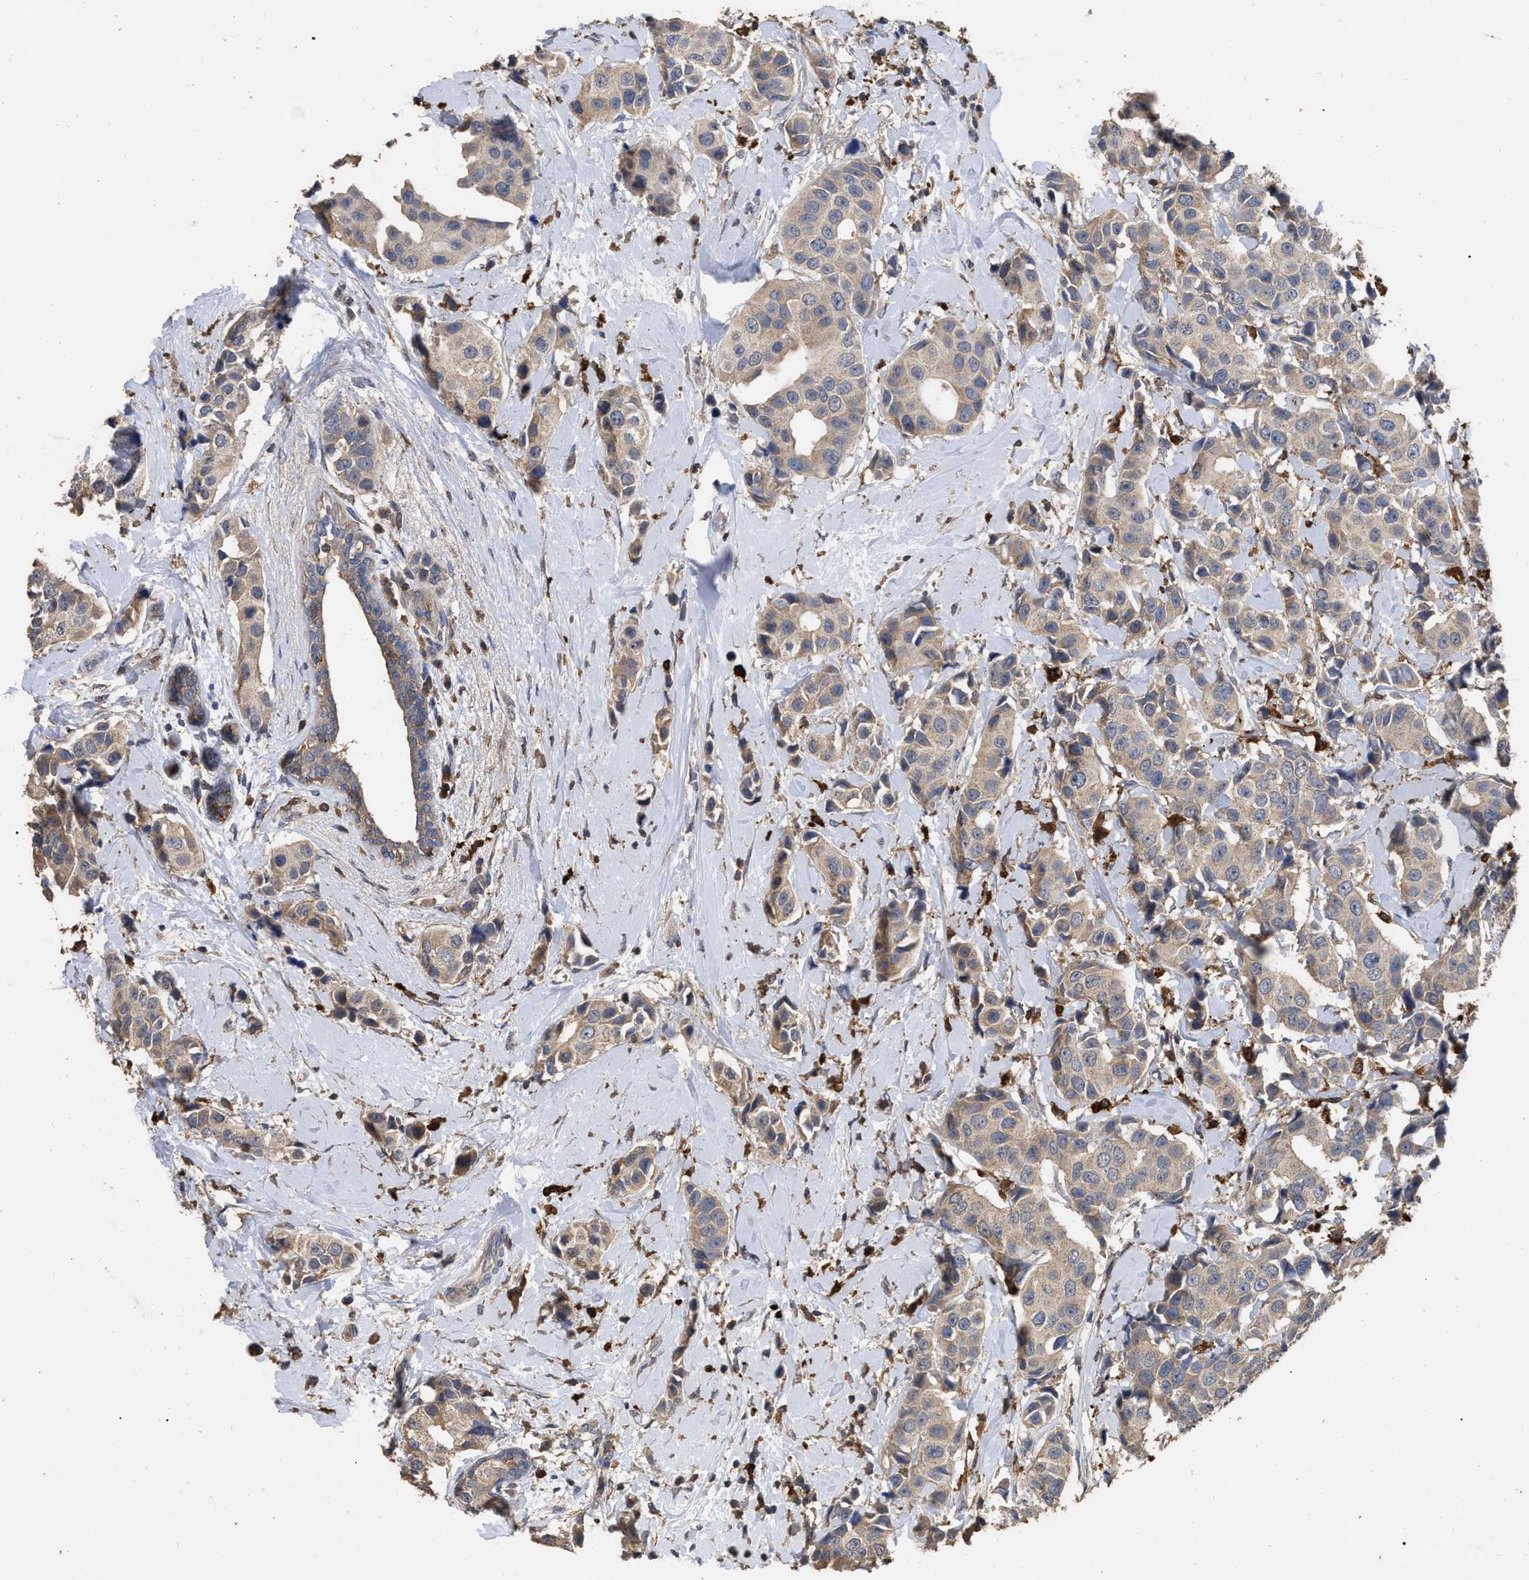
{"staining": {"intensity": "moderate", "quantity": ">75%", "location": "cytoplasmic/membranous"}, "tissue": "breast cancer", "cell_type": "Tumor cells", "image_type": "cancer", "snomed": [{"axis": "morphology", "description": "Normal tissue, NOS"}, {"axis": "morphology", "description": "Duct carcinoma"}, {"axis": "topography", "description": "Breast"}], "caption": "Human breast cancer (infiltrating ductal carcinoma) stained with a protein marker reveals moderate staining in tumor cells.", "gene": "GPR179", "patient": {"sex": "female", "age": 39}}